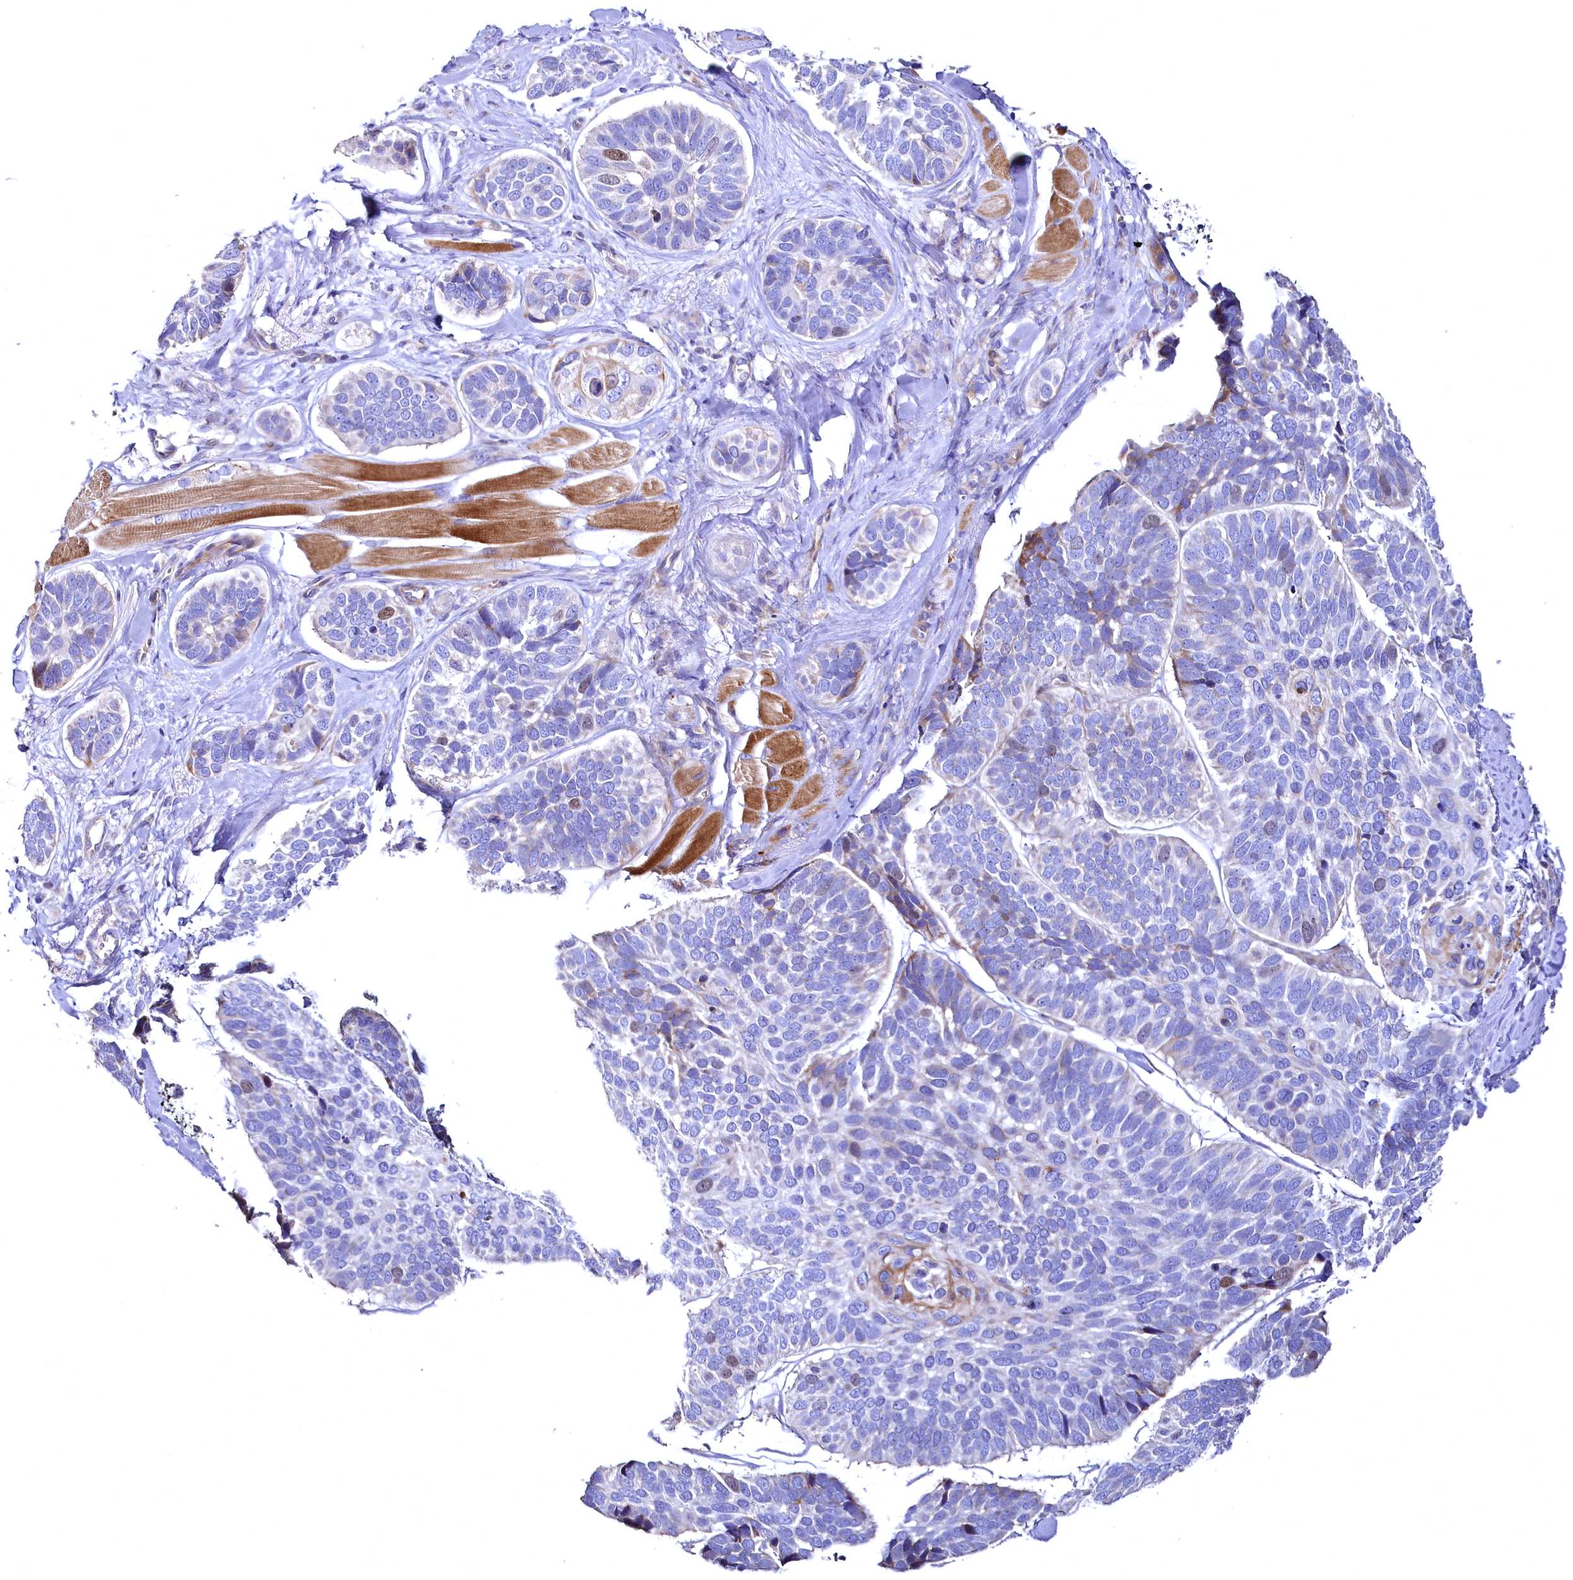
{"staining": {"intensity": "moderate", "quantity": "<25%", "location": "nuclear"}, "tissue": "skin cancer", "cell_type": "Tumor cells", "image_type": "cancer", "snomed": [{"axis": "morphology", "description": "Basal cell carcinoma"}, {"axis": "topography", "description": "Skin"}], "caption": "Tumor cells exhibit low levels of moderate nuclear positivity in approximately <25% of cells in basal cell carcinoma (skin). The staining was performed using DAB (3,3'-diaminobenzidine), with brown indicating positive protein expression. Nuclei are stained blue with hematoxylin.", "gene": "WNT8A", "patient": {"sex": "male", "age": 62}}